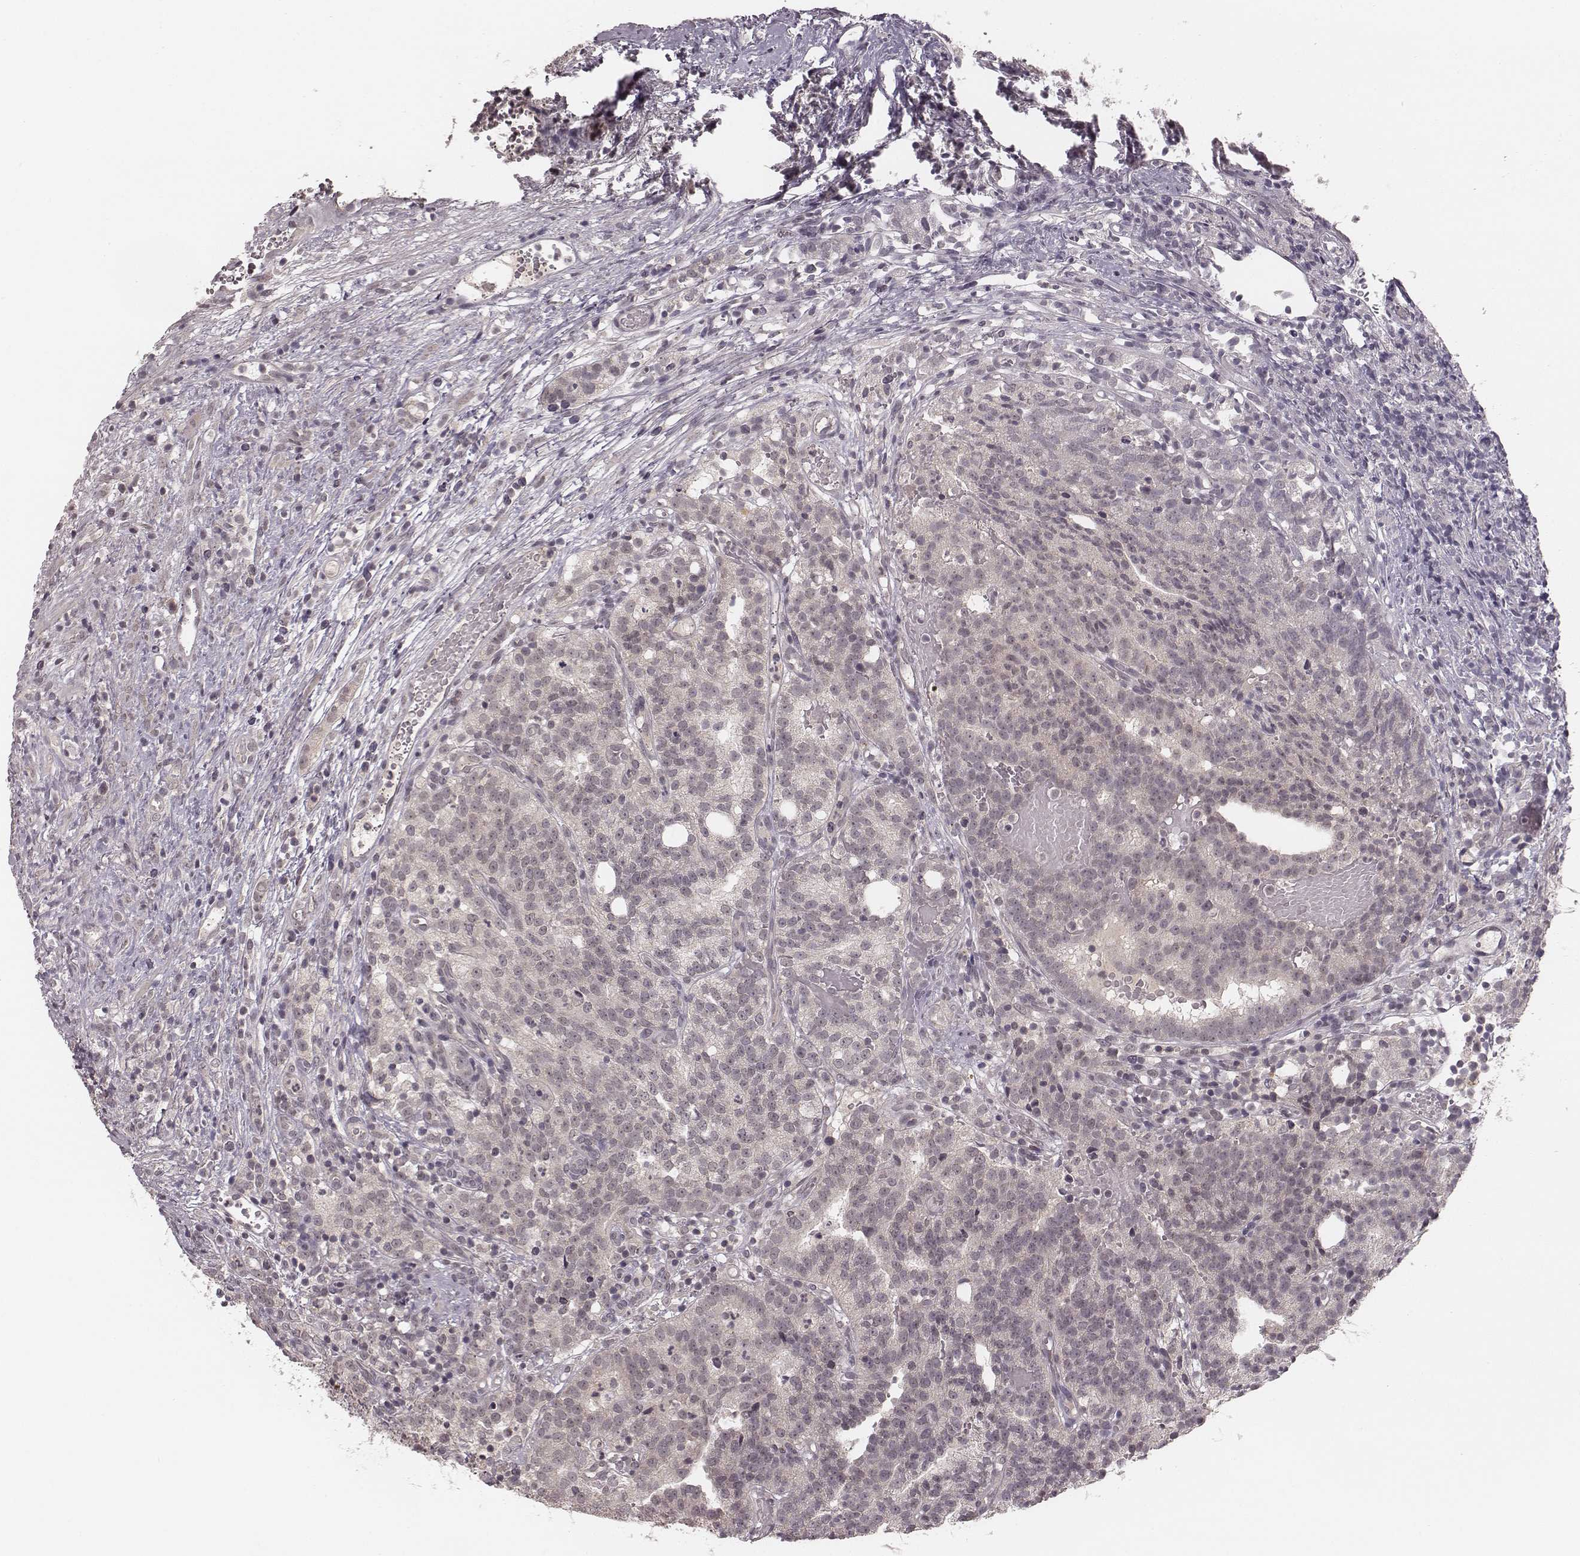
{"staining": {"intensity": "negative", "quantity": "none", "location": "none"}, "tissue": "prostate cancer", "cell_type": "Tumor cells", "image_type": "cancer", "snomed": [{"axis": "morphology", "description": "Adenocarcinoma, High grade"}, {"axis": "topography", "description": "Prostate"}], "caption": "The photomicrograph reveals no staining of tumor cells in prostate cancer (high-grade adenocarcinoma). Nuclei are stained in blue.", "gene": "LY6K", "patient": {"sex": "male", "age": 53}}